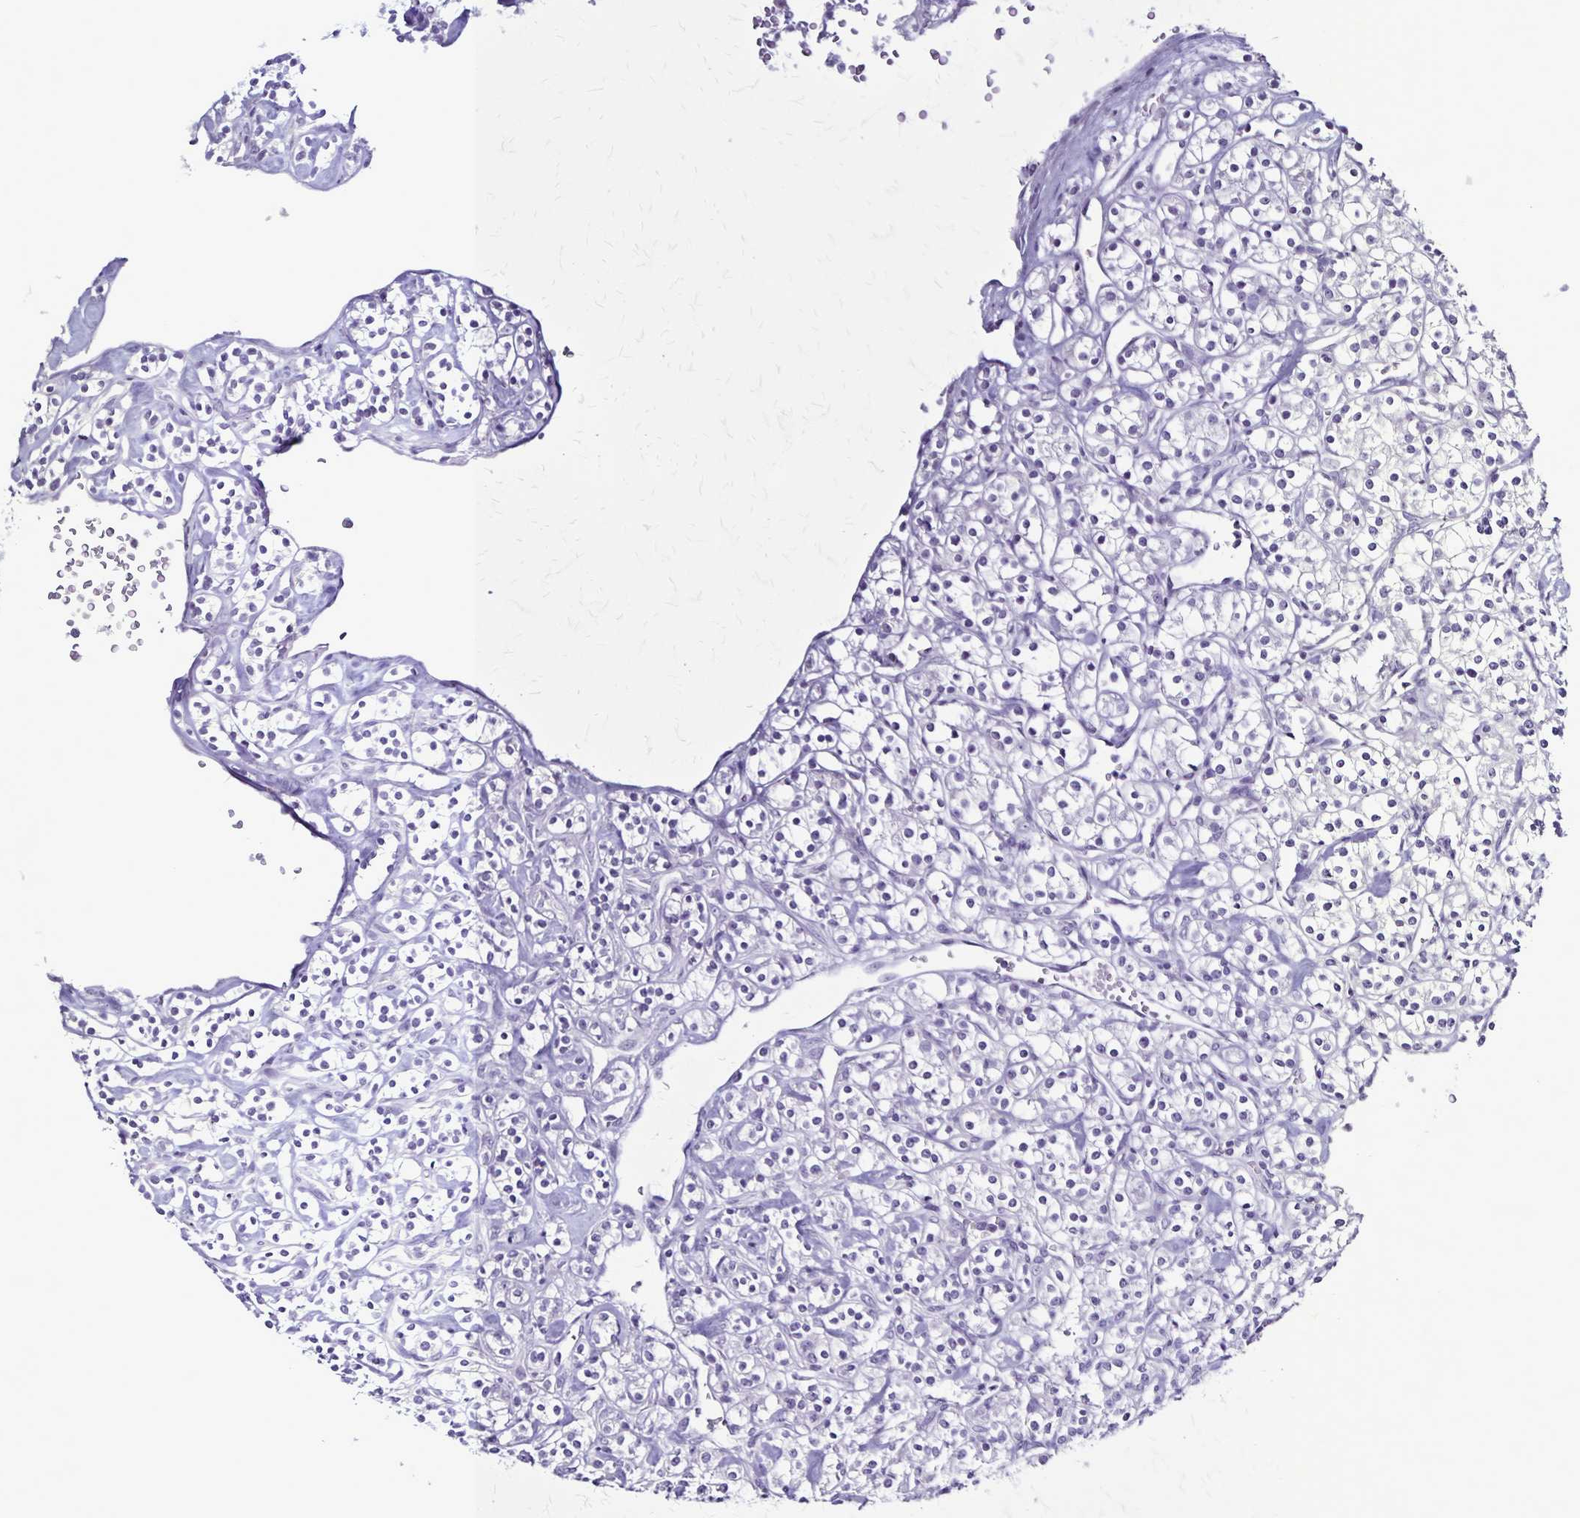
{"staining": {"intensity": "negative", "quantity": "none", "location": "none"}, "tissue": "renal cancer", "cell_type": "Tumor cells", "image_type": "cancer", "snomed": [{"axis": "morphology", "description": "Adenocarcinoma, NOS"}, {"axis": "topography", "description": "Kidney"}], "caption": "IHC of human renal adenocarcinoma demonstrates no positivity in tumor cells.", "gene": "PLXNA4", "patient": {"sex": "male", "age": 77}}